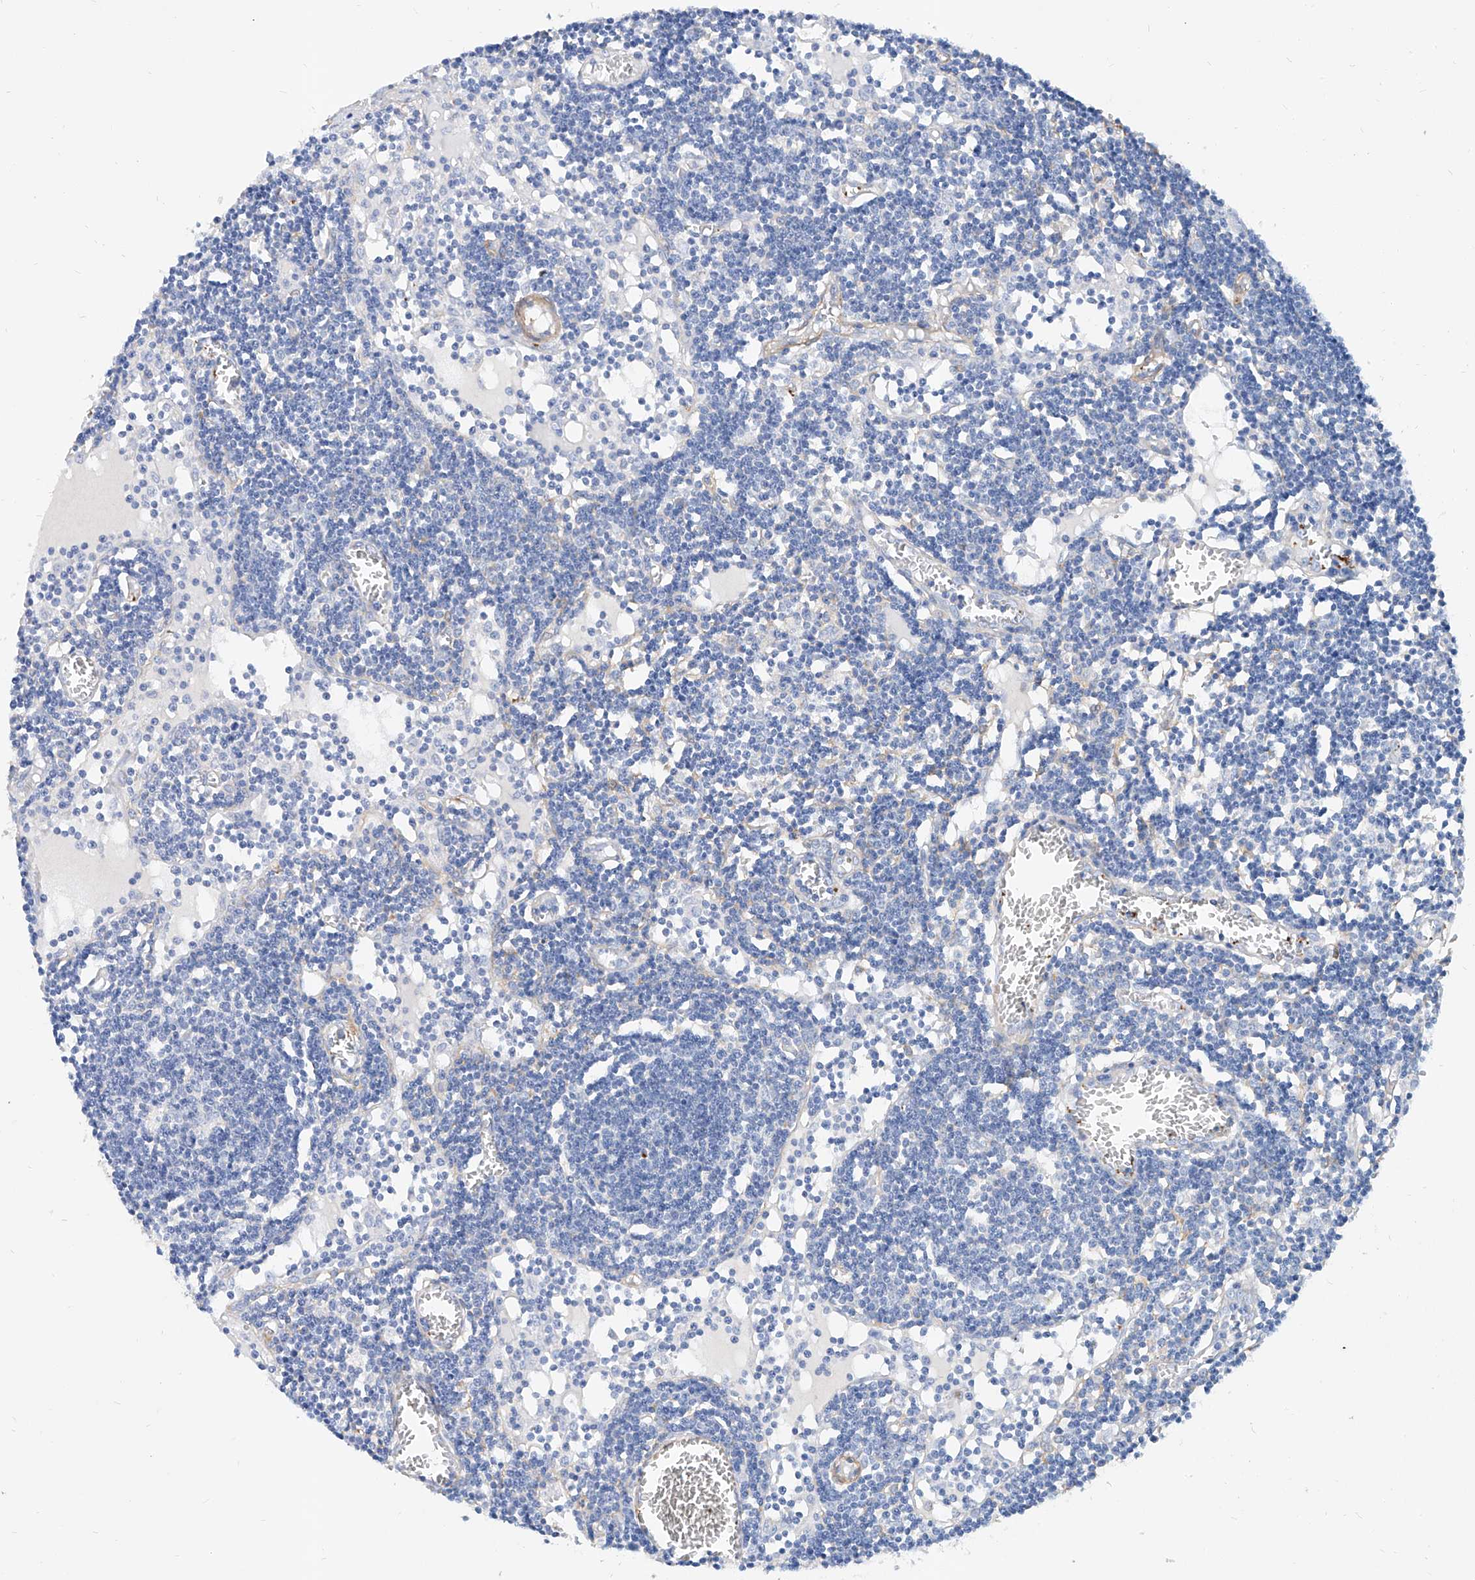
{"staining": {"intensity": "negative", "quantity": "none", "location": "none"}, "tissue": "lymph node", "cell_type": "Non-germinal center cells", "image_type": "normal", "snomed": [{"axis": "morphology", "description": "Normal tissue, NOS"}, {"axis": "topography", "description": "Lymph node"}], "caption": "An immunohistochemistry (IHC) photomicrograph of benign lymph node is shown. There is no staining in non-germinal center cells of lymph node. (Brightfield microscopy of DAB (3,3'-diaminobenzidine) immunohistochemistry at high magnification).", "gene": "TAS2R60", "patient": {"sex": "female", "age": 11}}